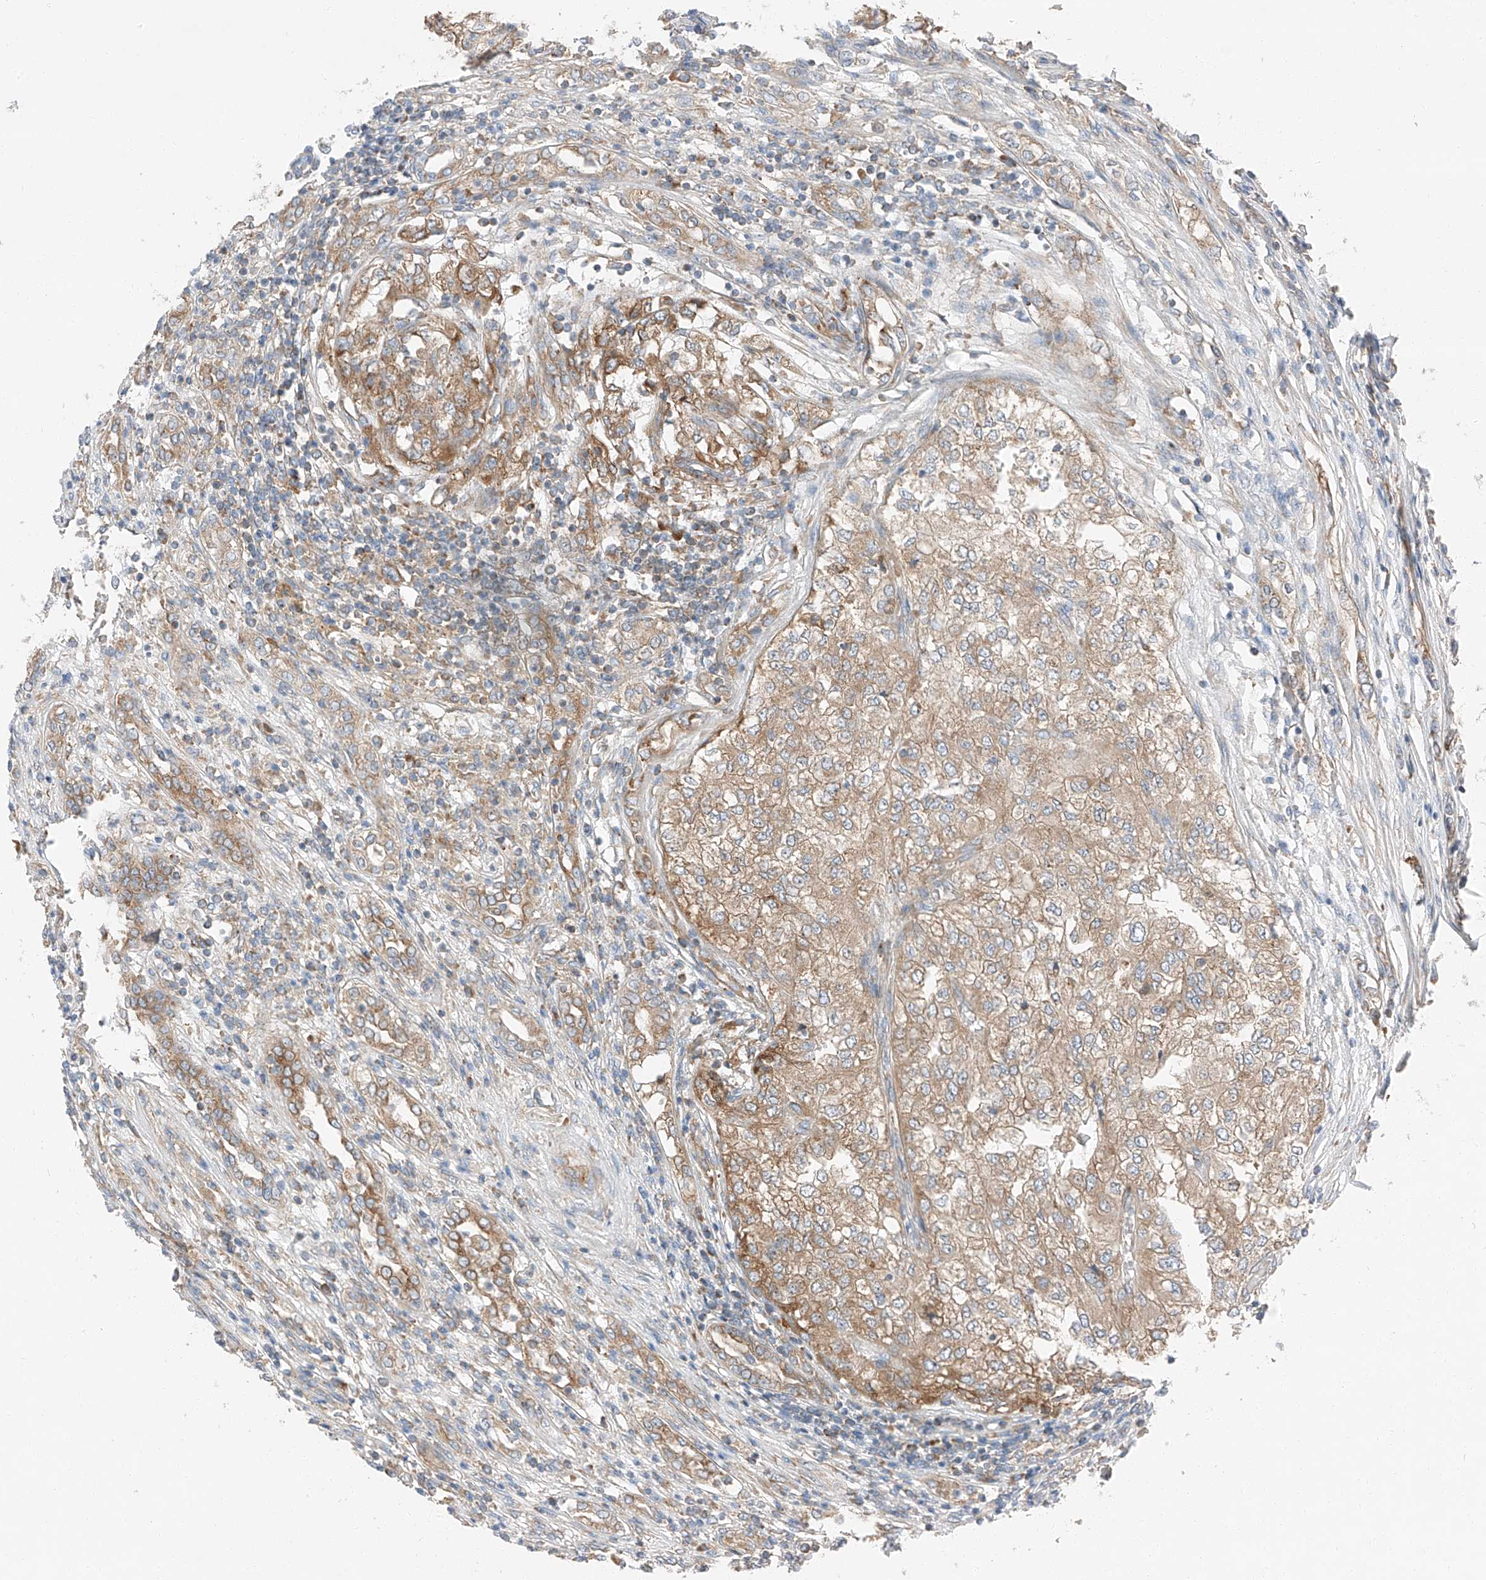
{"staining": {"intensity": "moderate", "quantity": ">75%", "location": "cytoplasmic/membranous"}, "tissue": "renal cancer", "cell_type": "Tumor cells", "image_type": "cancer", "snomed": [{"axis": "morphology", "description": "Adenocarcinoma, NOS"}, {"axis": "topography", "description": "Kidney"}], "caption": "Protein staining of adenocarcinoma (renal) tissue exhibits moderate cytoplasmic/membranous staining in about >75% of tumor cells.", "gene": "ZC3H15", "patient": {"sex": "female", "age": 54}}